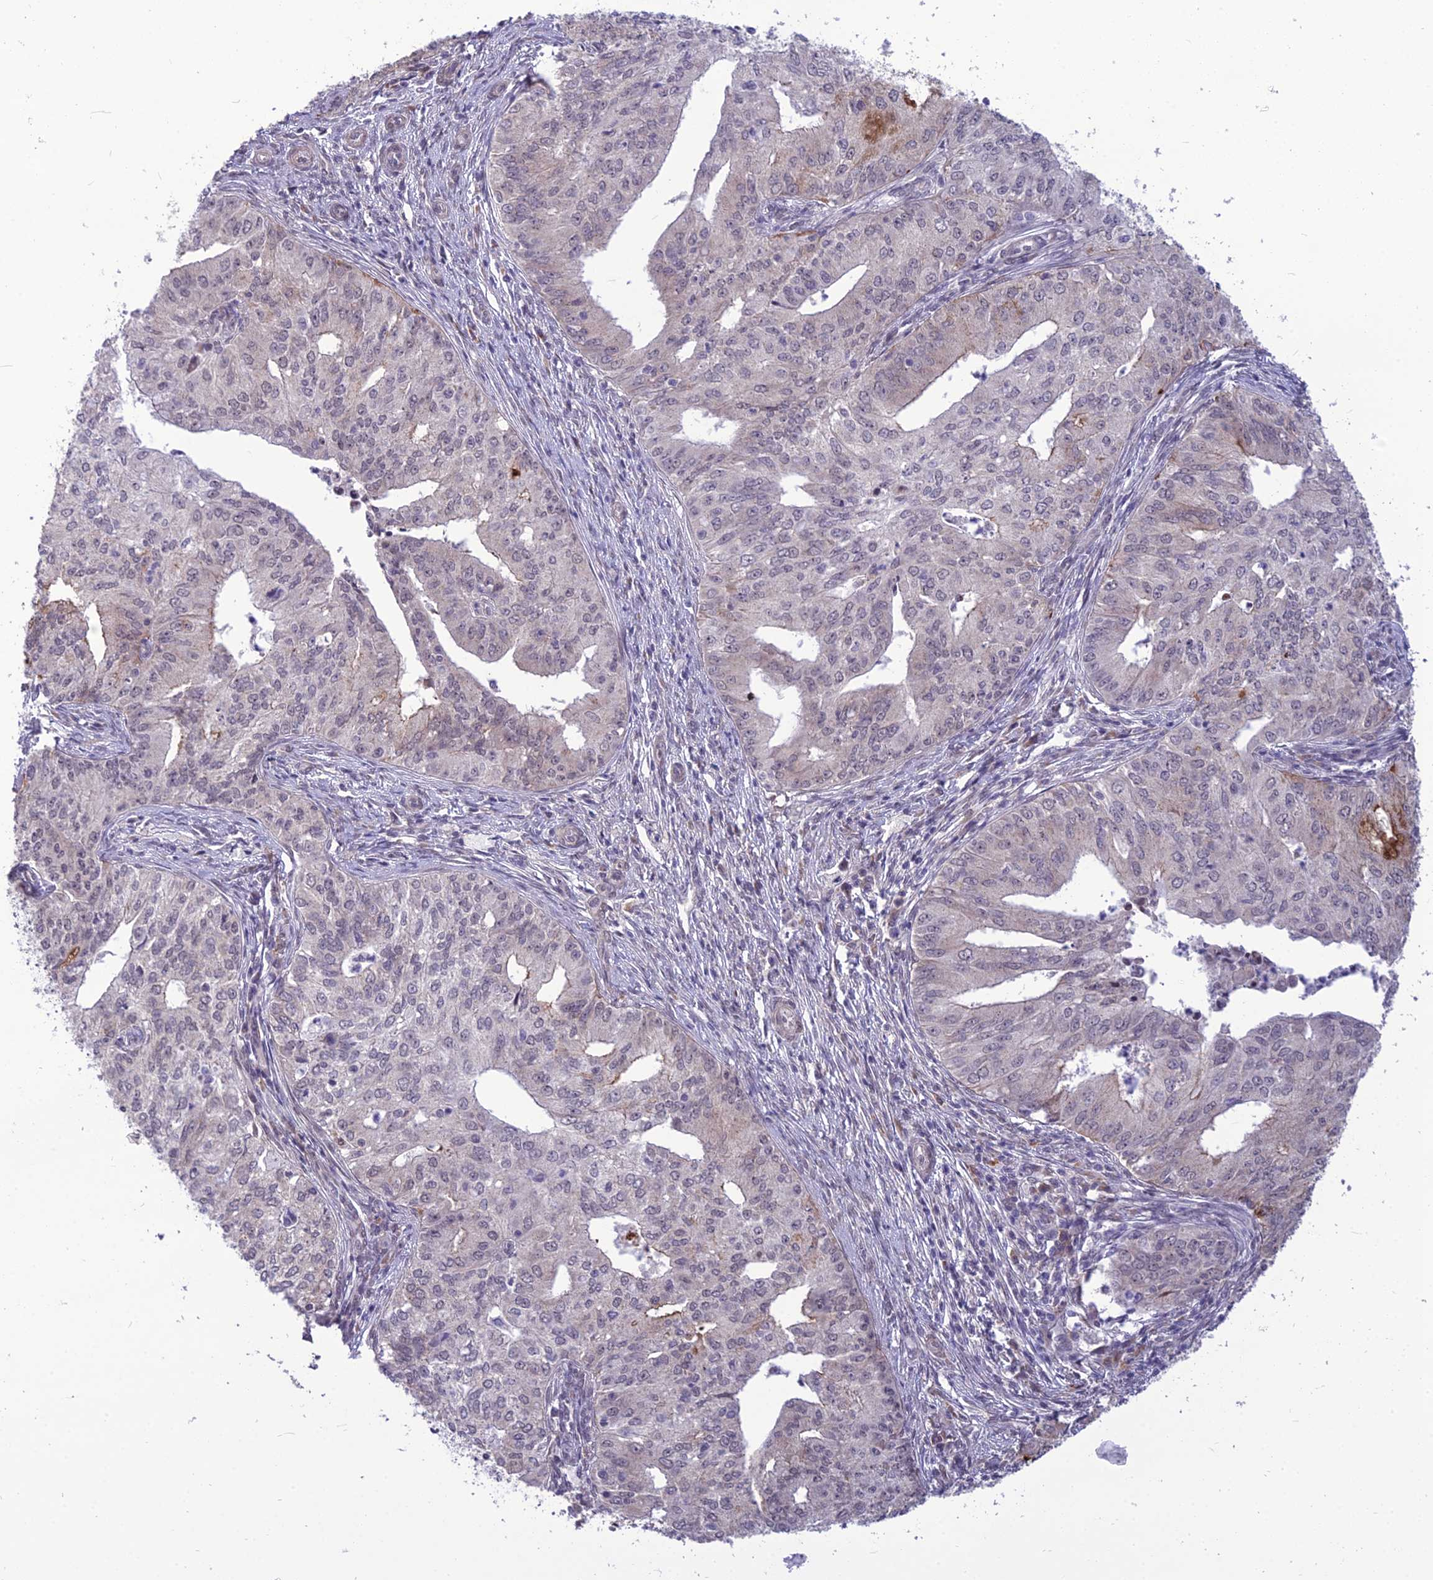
{"staining": {"intensity": "negative", "quantity": "none", "location": "none"}, "tissue": "endometrial cancer", "cell_type": "Tumor cells", "image_type": "cancer", "snomed": [{"axis": "morphology", "description": "Adenocarcinoma, NOS"}, {"axis": "topography", "description": "Endometrium"}], "caption": "Protein analysis of endometrial adenocarcinoma displays no significant staining in tumor cells.", "gene": "FBRS", "patient": {"sex": "female", "age": 50}}